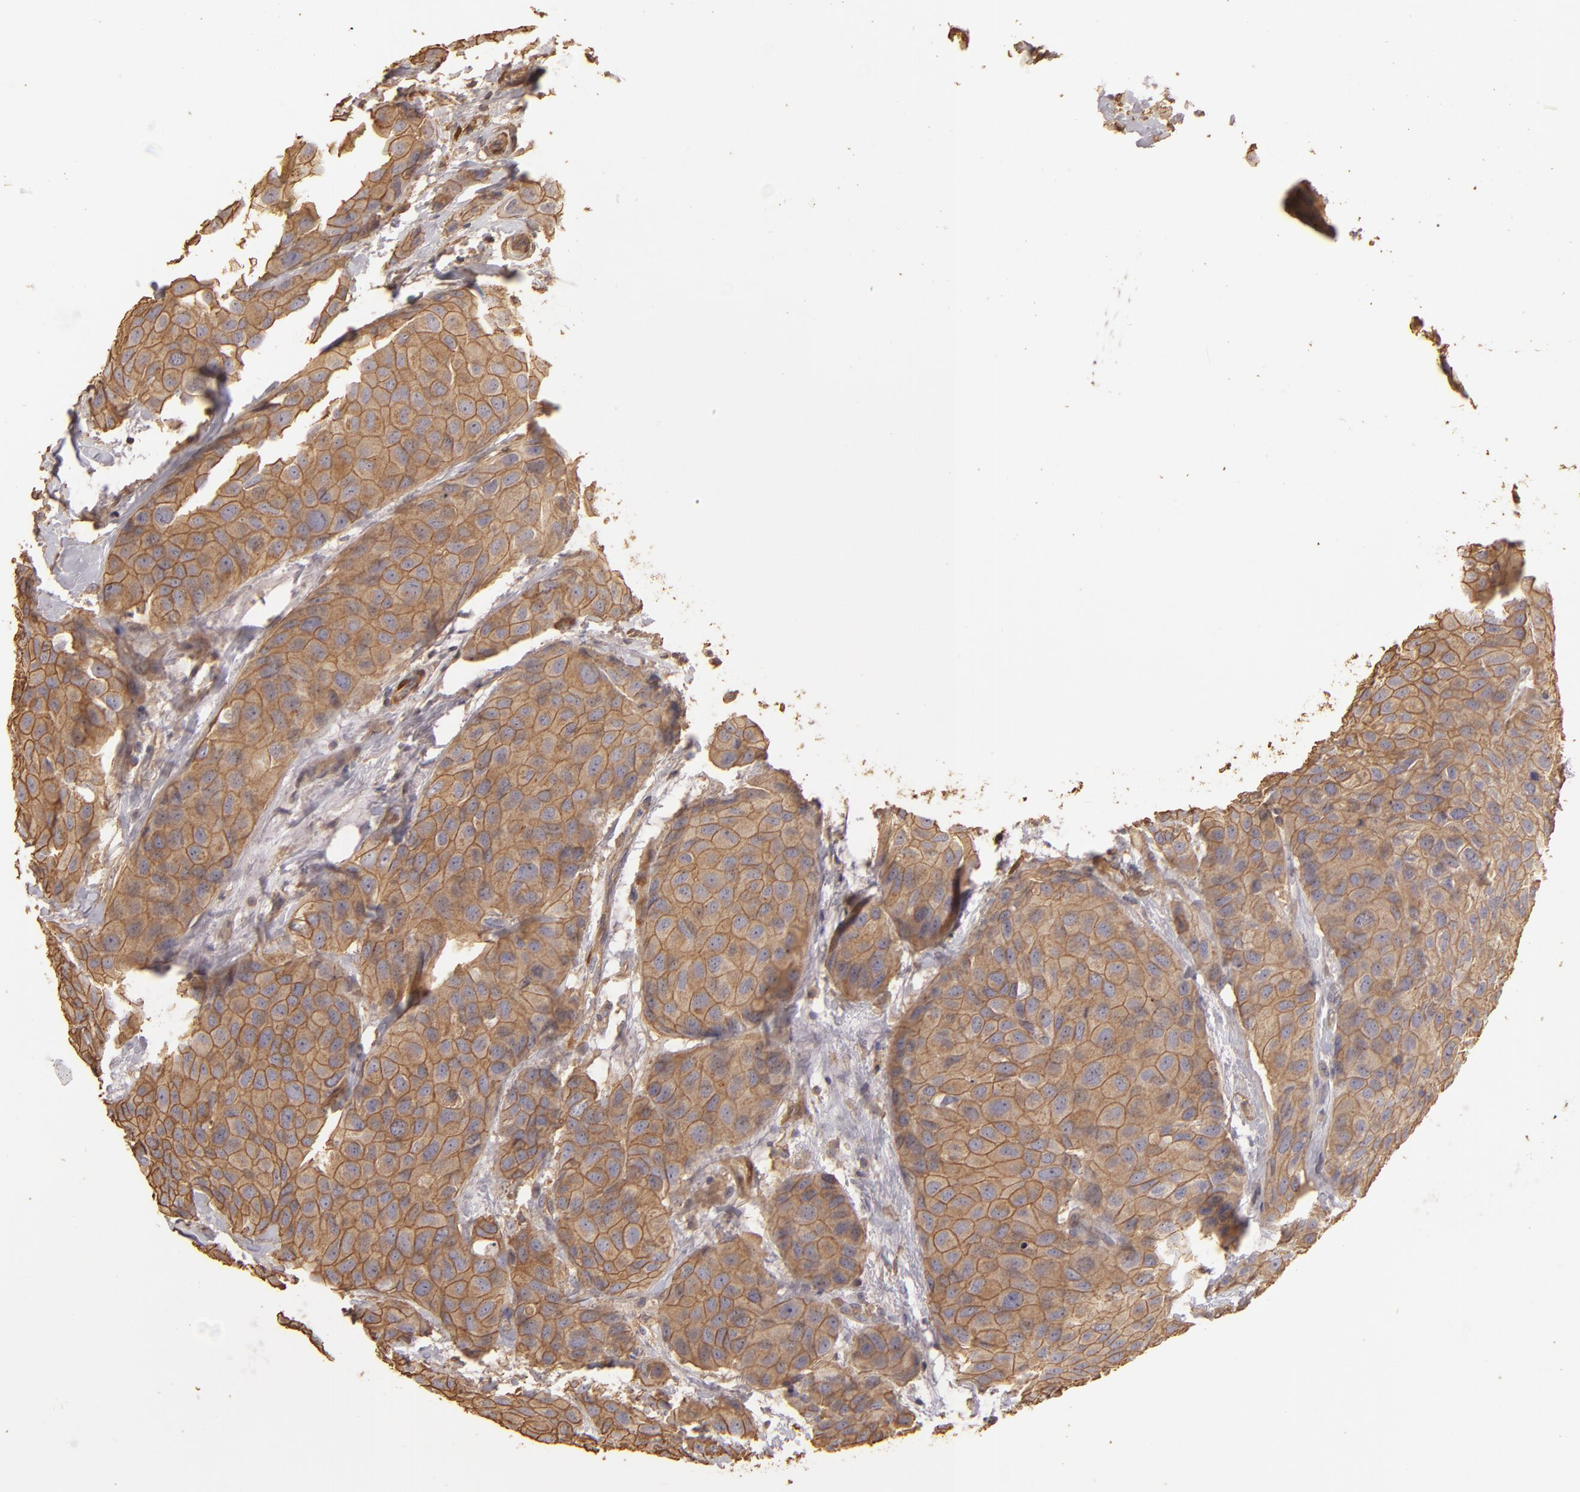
{"staining": {"intensity": "moderate", "quantity": ">75%", "location": "cytoplasmic/membranous"}, "tissue": "breast cancer", "cell_type": "Tumor cells", "image_type": "cancer", "snomed": [{"axis": "morphology", "description": "Duct carcinoma"}, {"axis": "topography", "description": "Breast"}], "caption": "Moderate cytoplasmic/membranous protein expression is appreciated in approximately >75% of tumor cells in breast cancer.", "gene": "HSPB6", "patient": {"sex": "female", "age": 68}}